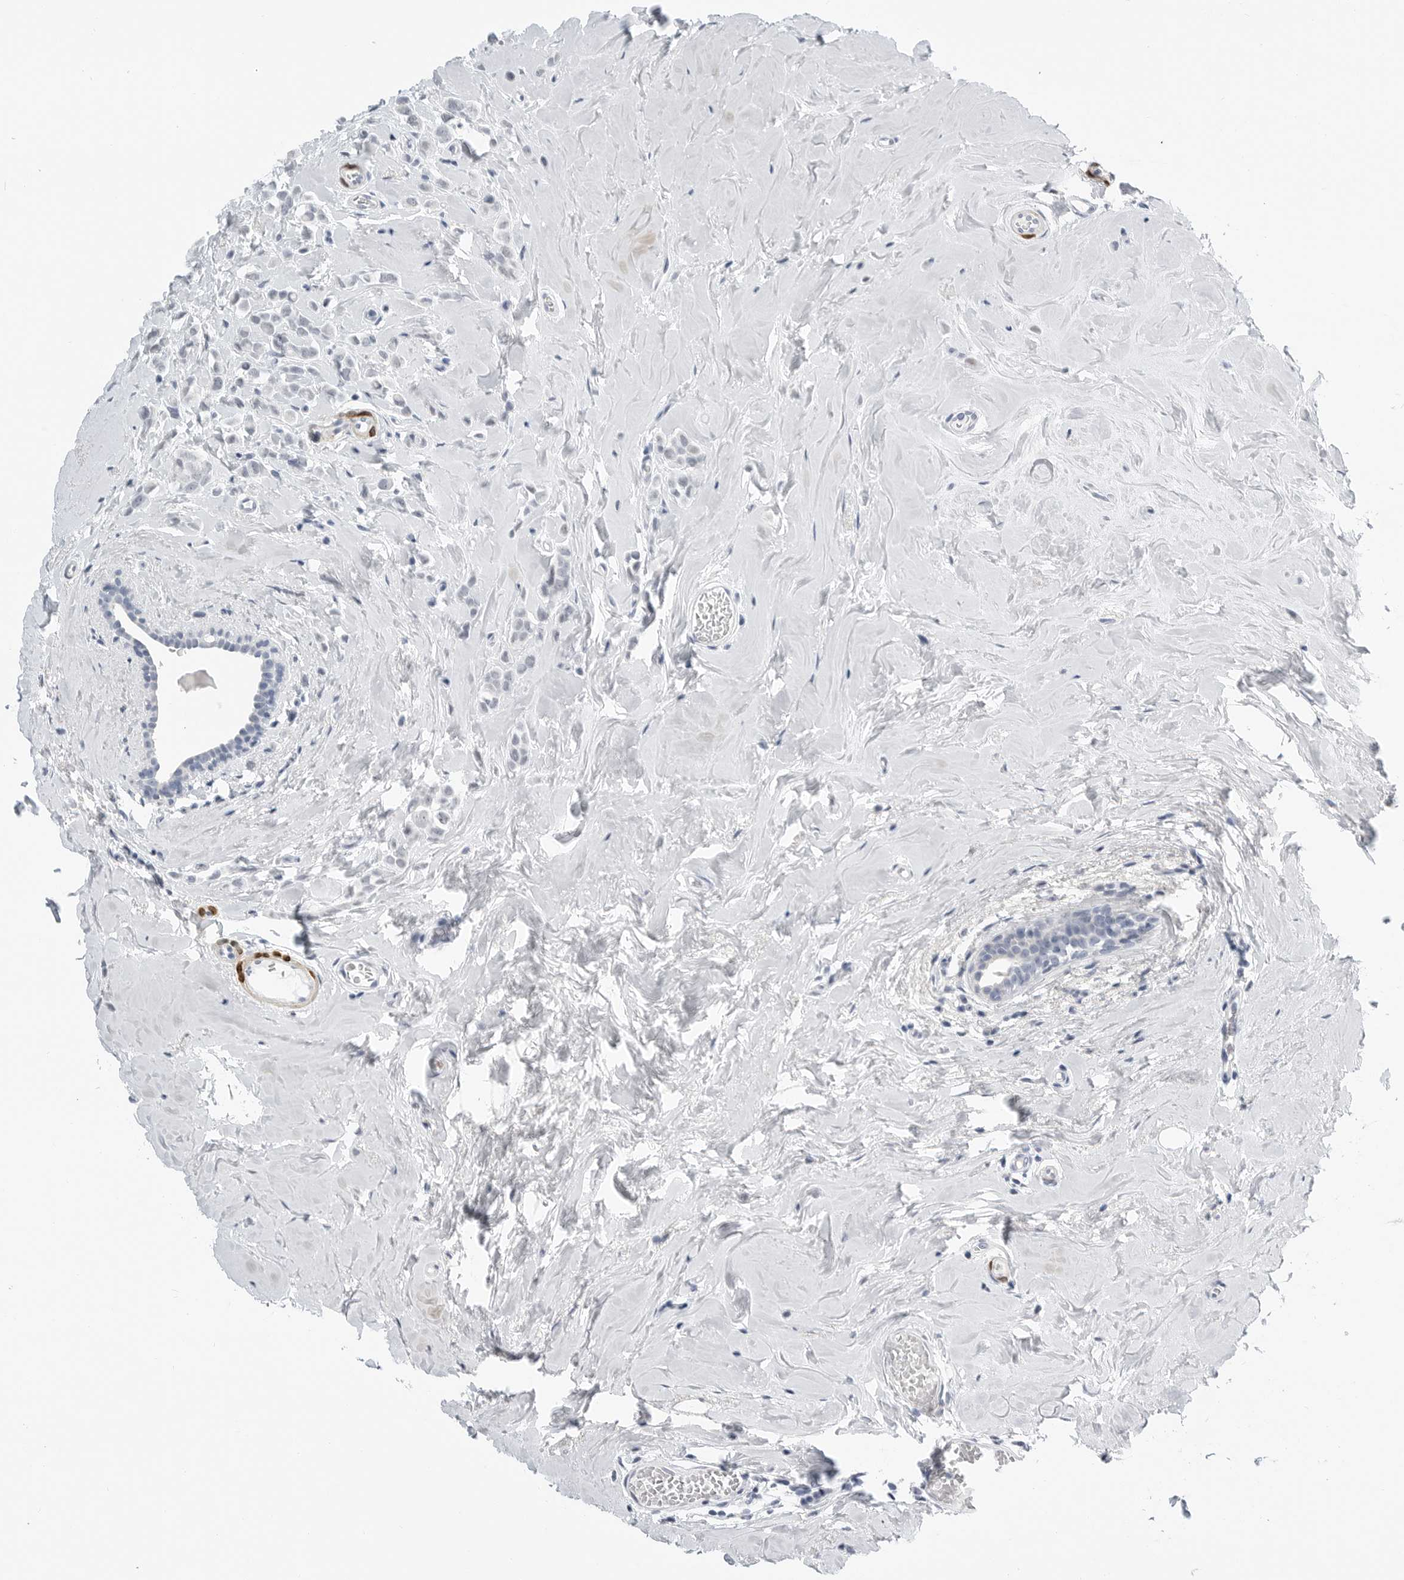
{"staining": {"intensity": "negative", "quantity": "none", "location": "none"}, "tissue": "breast cancer", "cell_type": "Tumor cells", "image_type": "cancer", "snomed": [{"axis": "morphology", "description": "Lobular carcinoma"}, {"axis": "topography", "description": "Breast"}], "caption": "DAB immunohistochemical staining of human breast cancer displays no significant positivity in tumor cells.", "gene": "PLN", "patient": {"sex": "female", "age": 47}}